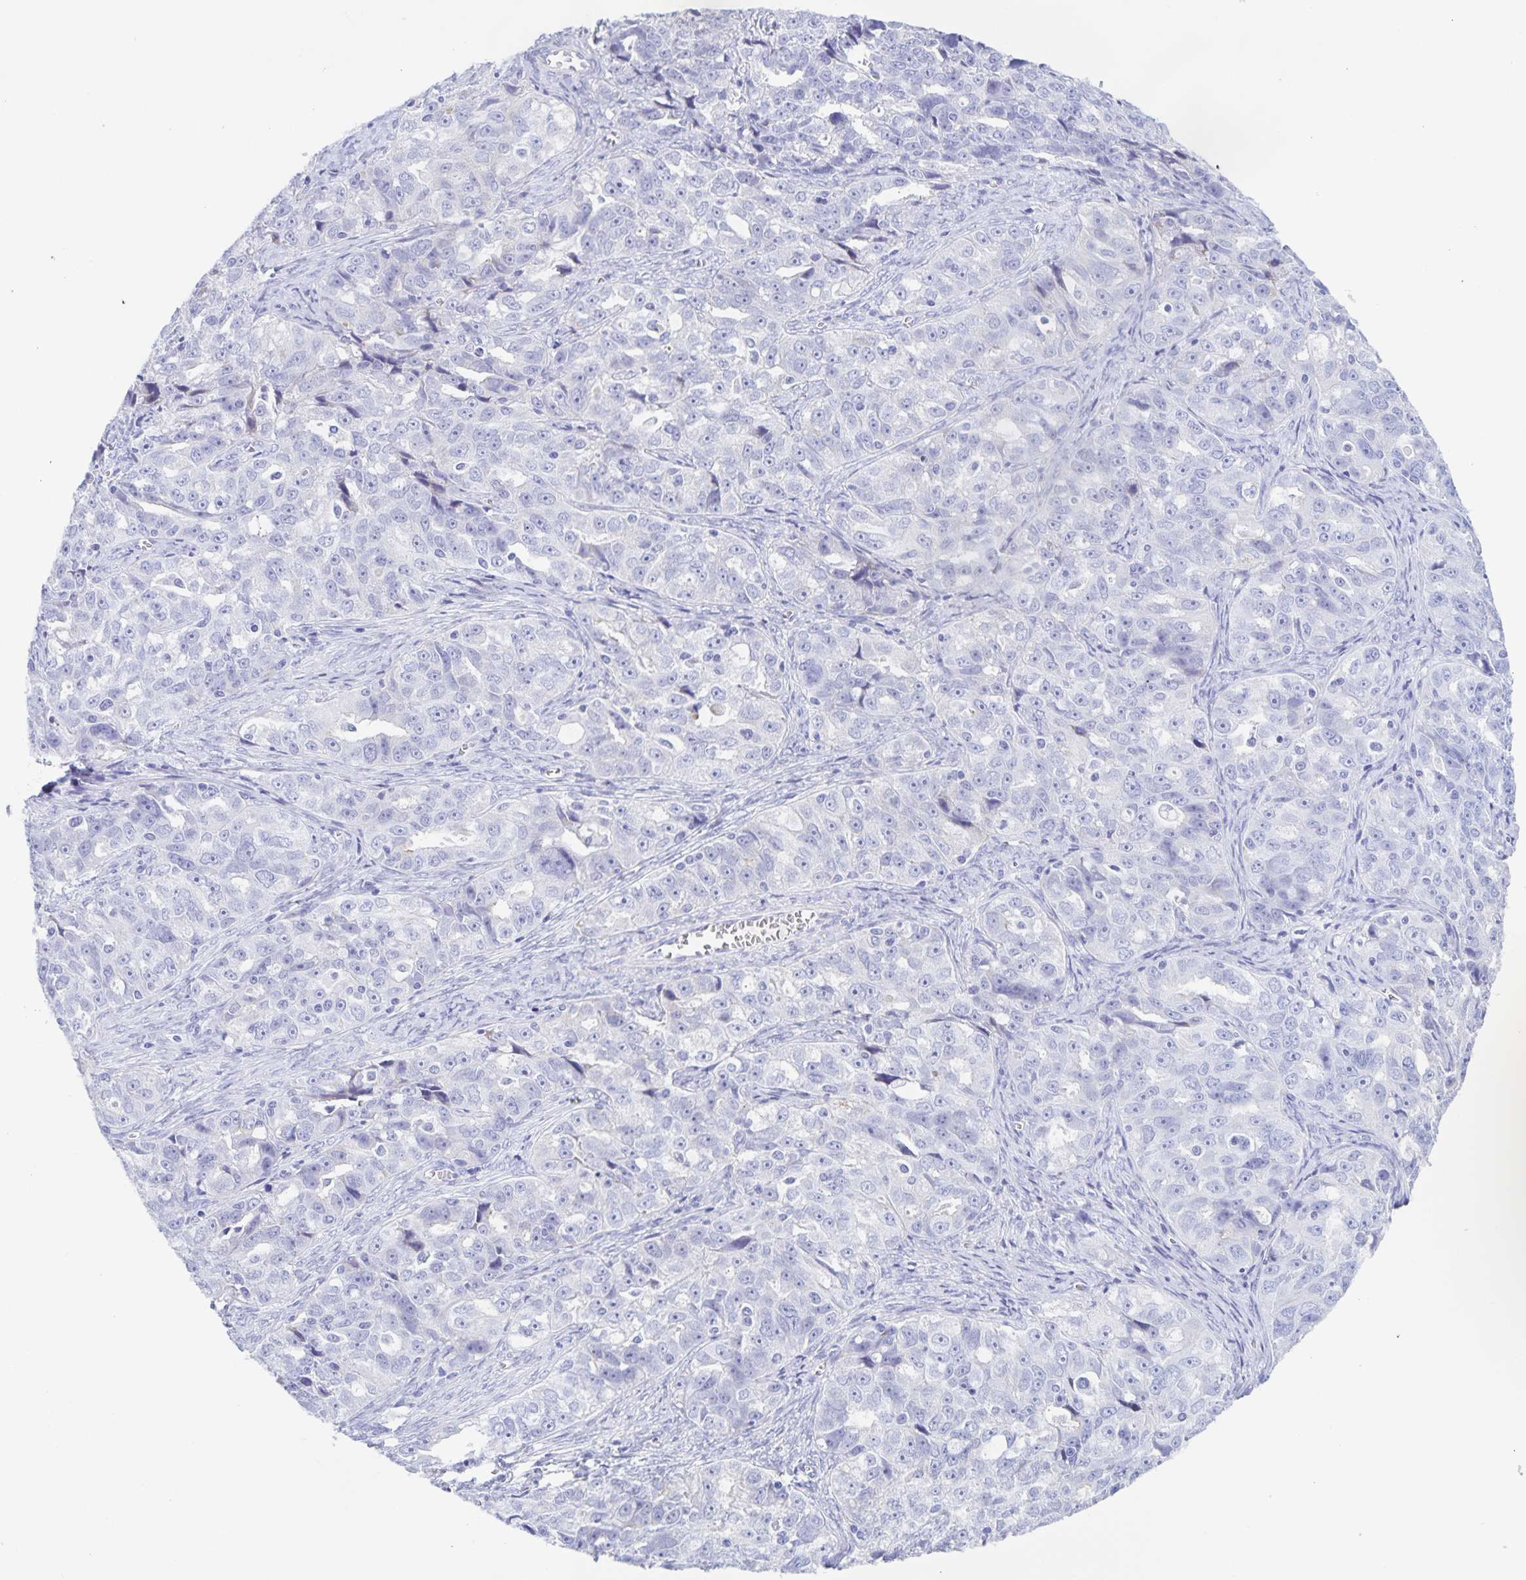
{"staining": {"intensity": "negative", "quantity": "none", "location": "none"}, "tissue": "ovarian cancer", "cell_type": "Tumor cells", "image_type": "cancer", "snomed": [{"axis": "morphology", "description": "Cystadenocarcinoma, serous, NOS"}, {"axis": "topography", "description": "Ovary"}], "caption": "This is an immunohistochemistry photomicrograph of ovarian cancer. There is no expression in tumor cells.", "gene": "CATSPER4", "patient": {"sex": "female", "age": 51}}